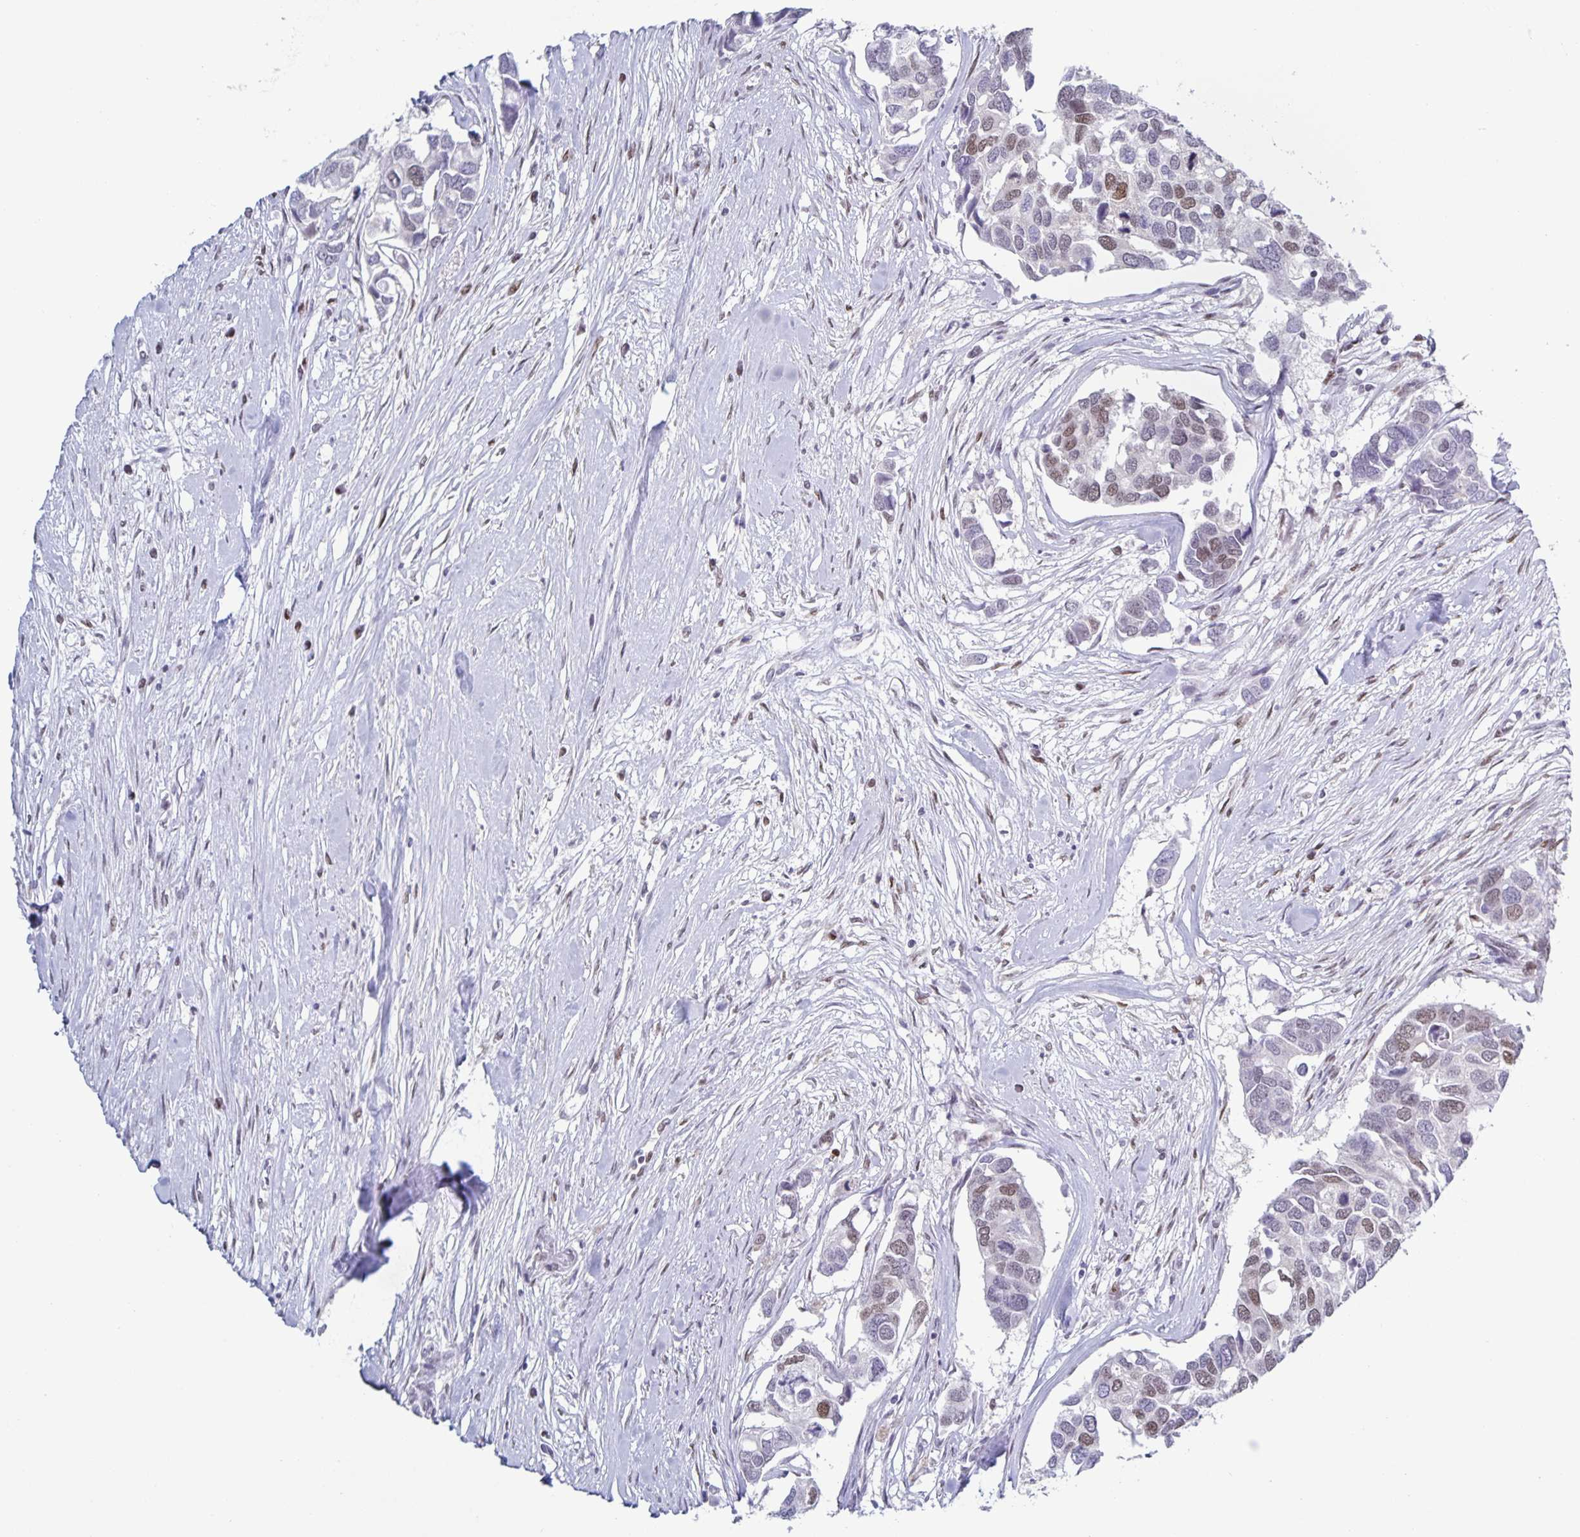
{"staining": {"intensity": "weak", "quantity": "<25%", "location": "nuclear"}, "tissue": "breast cancer", "cell_type": "Tumor cells", "image_type": "cancer", "snomed": [{"axis": "morphology", "description": "Duct carcinoma"}, {"axis": "topography", "description": "Breast"}], "caption": "DAB (3,3'-diaminobenzidine) immunohistochemical staining of human breast cancer (infiltrating ductal carcinoma) exhibits no significant positivity in tumor cells.", "gene": "JUND", "patient": {"sex": "female", "age": 83}}